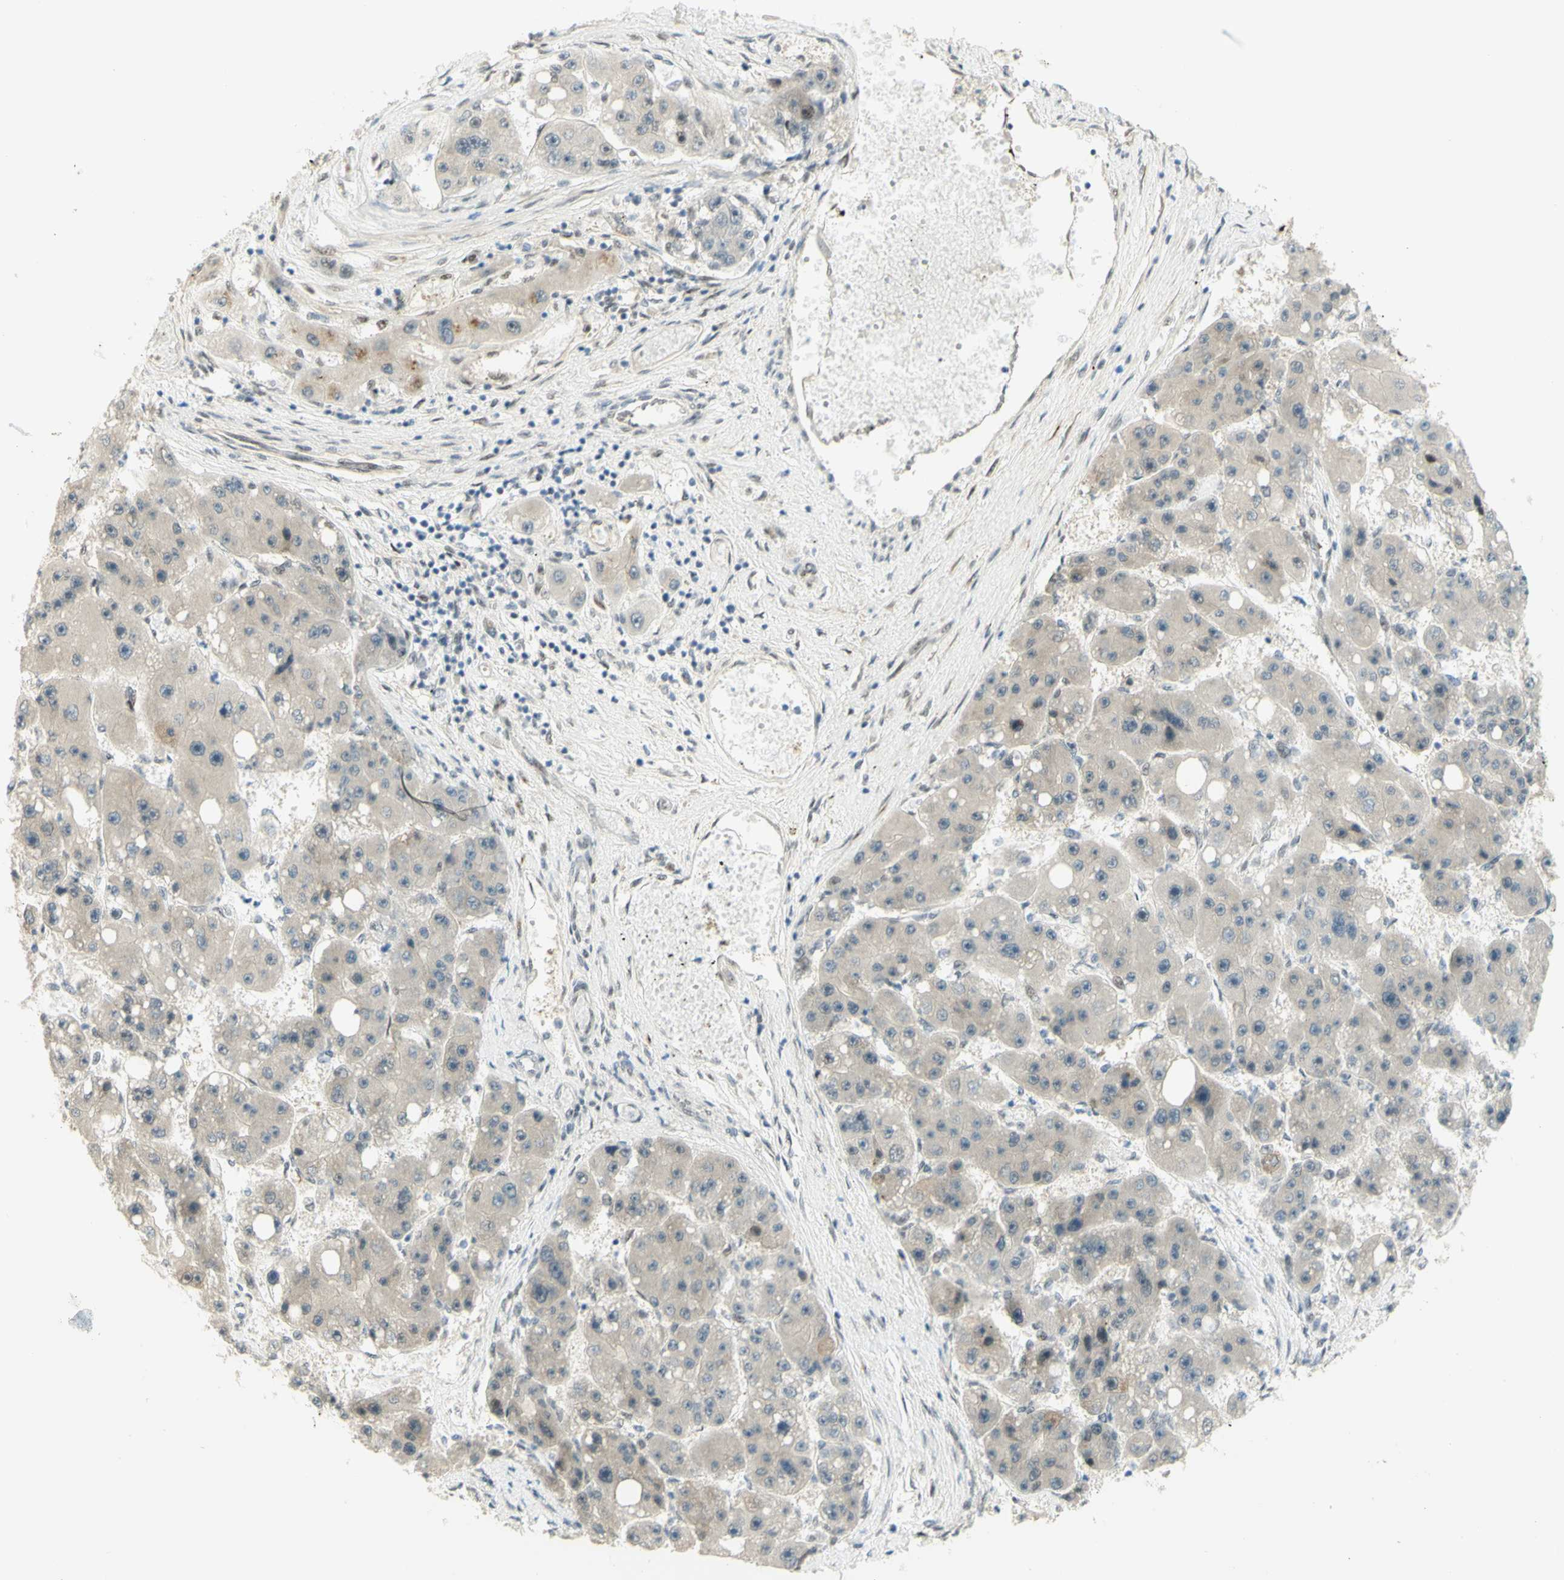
{"staining": {"intensity": "weak", "quantity": ">75%", "location": "cytoplasmic/membranous"}, "tissue": "liver cancer", "cell_type": "Tumor cells", "image_type": "cancer", "snomed": [{"axis": "morphology", "description": "Carcinoma, Hepatocellular, NOS"}, {"axis": "topography", "description": "Liver"}], "caption": "Liver cancer (hepatocellular carcinoma) stained for a protein reveals weak cytoplasmic/membranous positivity in tumor cells.", "gene": "DDX1", "patient": {"sex": "female", "age": 61}}